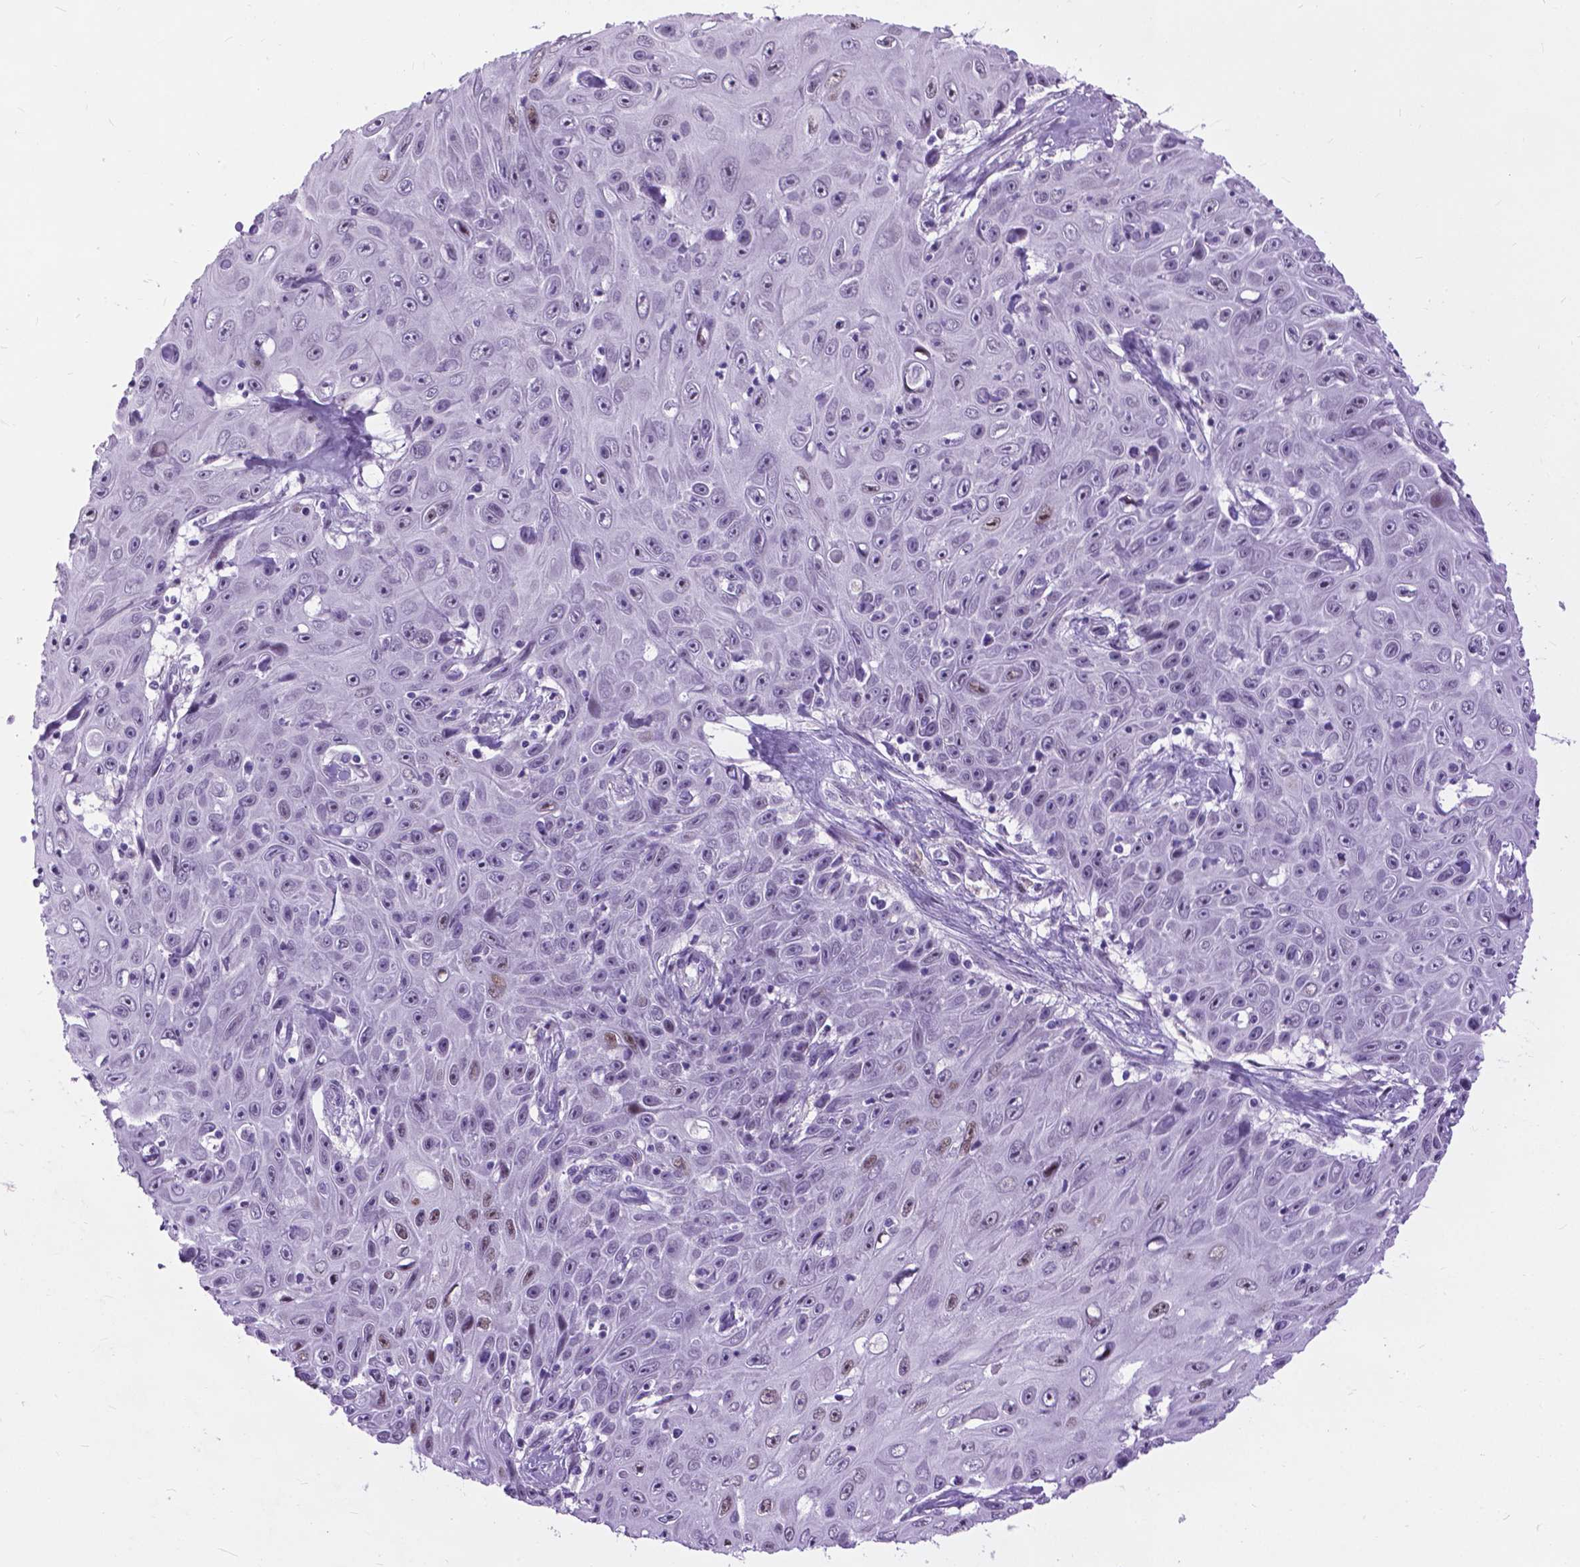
{"staining": {"intensity": "weak", "quantity": "<25%", "location": "nuclear"}, "tissue": "skin cancer", "cell_type": "Tumor cells", "image_type": "cancer", "snomed": [{"axis": "morphology", "description": "Squamous cell carcinoma, NOS"}, {"axis": "topography", "description": "Skin"}], "caption": "A histopathology image of human skin cancer (squamous cell carcinoma) is negative for staining in tumor cells.", "gene": "PROB1", "patient": {"sex": "male", "age": 82}}